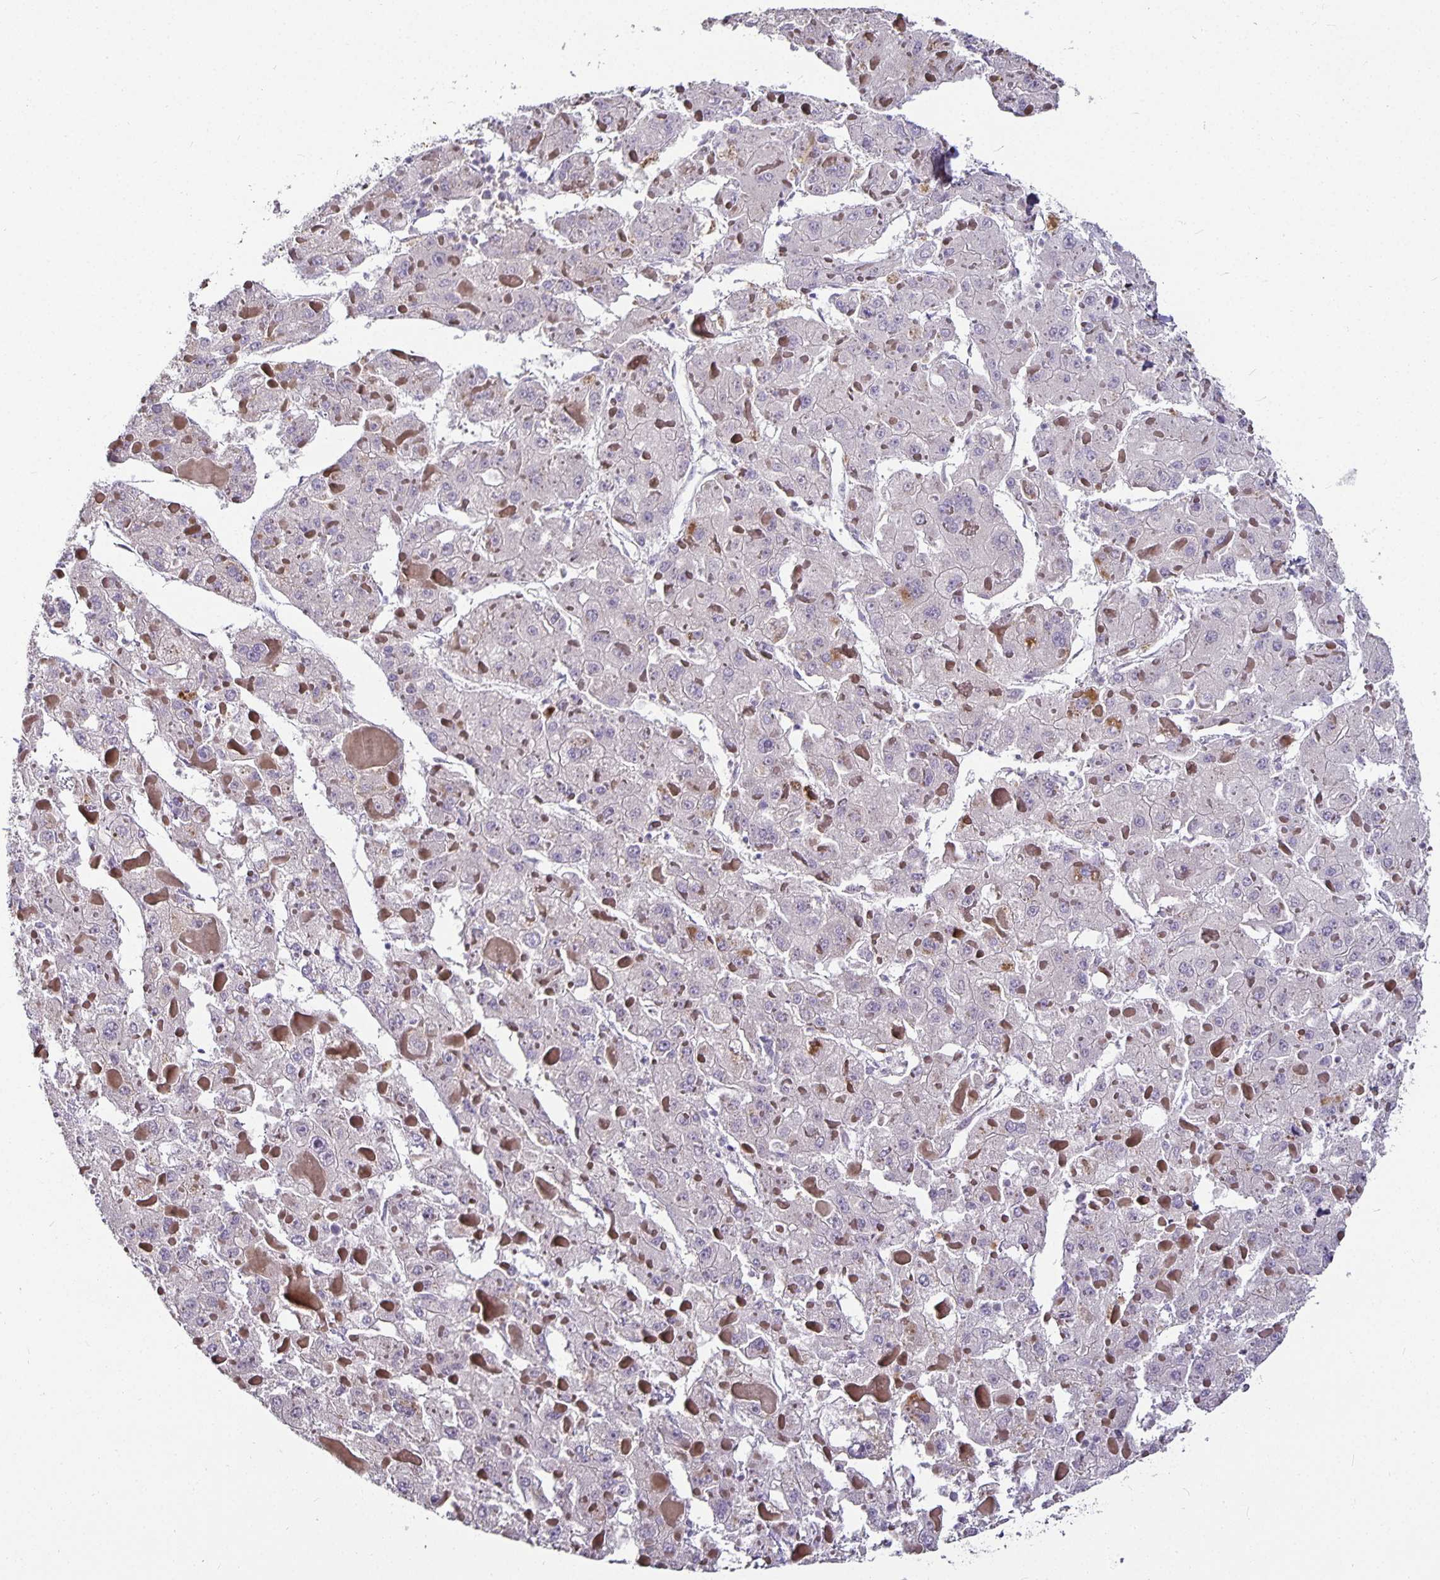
{"staining": {"intensity": "negative", "quantity": "none", "location": "none"}, "tissue": "liver cancer", "cell_type": "Tumor cells", "image_type": "cancer", "snomed": [{"axis": "morphology", "description": "Carcinoma, Hepatocellular, NOS"}, {"axis": "topography", "description": "Liver"}], "caption": "An image of human liver hepatocellular carcinoma is negative for staining in tumor cells. The staining was performed using DAB (3,3'-diaminobenzidine) to visualize the protein expression in brown, while the nuclei were stained in blue with hematoxylin (Magnification: 20x).", "gene": "CA12", "patient": {"sex": "female", "age": 73}}